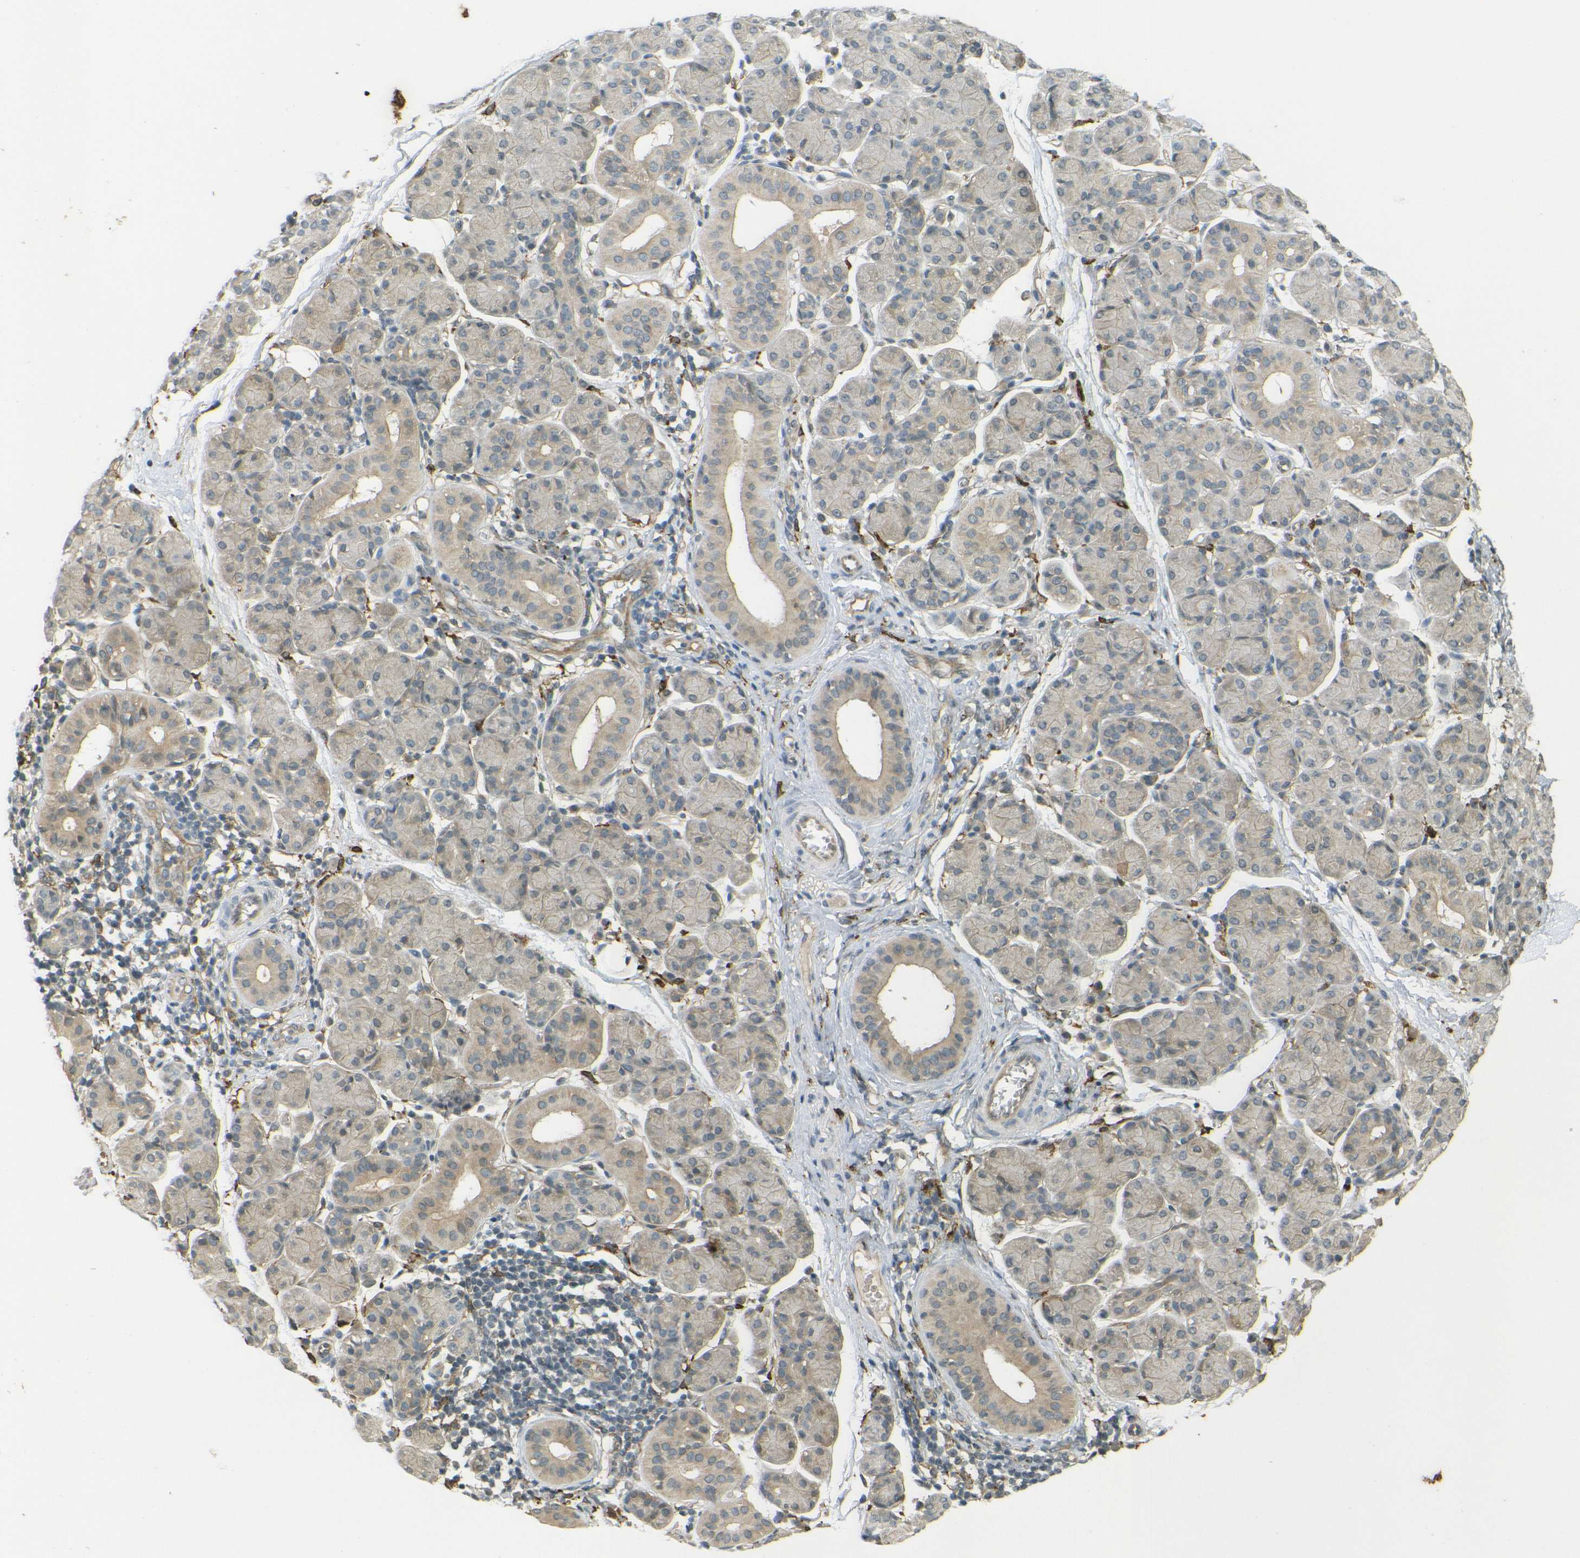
{"staining": {"intensity": "weak", "quantity": "25%-75%", "location": "cytoplasmic/membranous"}, "tissue": "salivary gland", "cell_type": "Glandular cells", "image_type": "normal", "snomed": [{"axis": "morphology", "description": "Normal tissue, NOS"}, {"axis": "morphology", "description": "Inflammation, NOS"}, {"axis": "topography", "description": "Lymph node"}, {"axis": "topography", "description": "Salivary gland"}], "caption": "This micrograph exhibits immunohistochemistry staining of benign salivary gland, with low weak cytoplasmic/membranous staining in about 25%-75% of glandular cells.", "gene": "DAB2", "patient": {"sex": "male", "age": 3}}